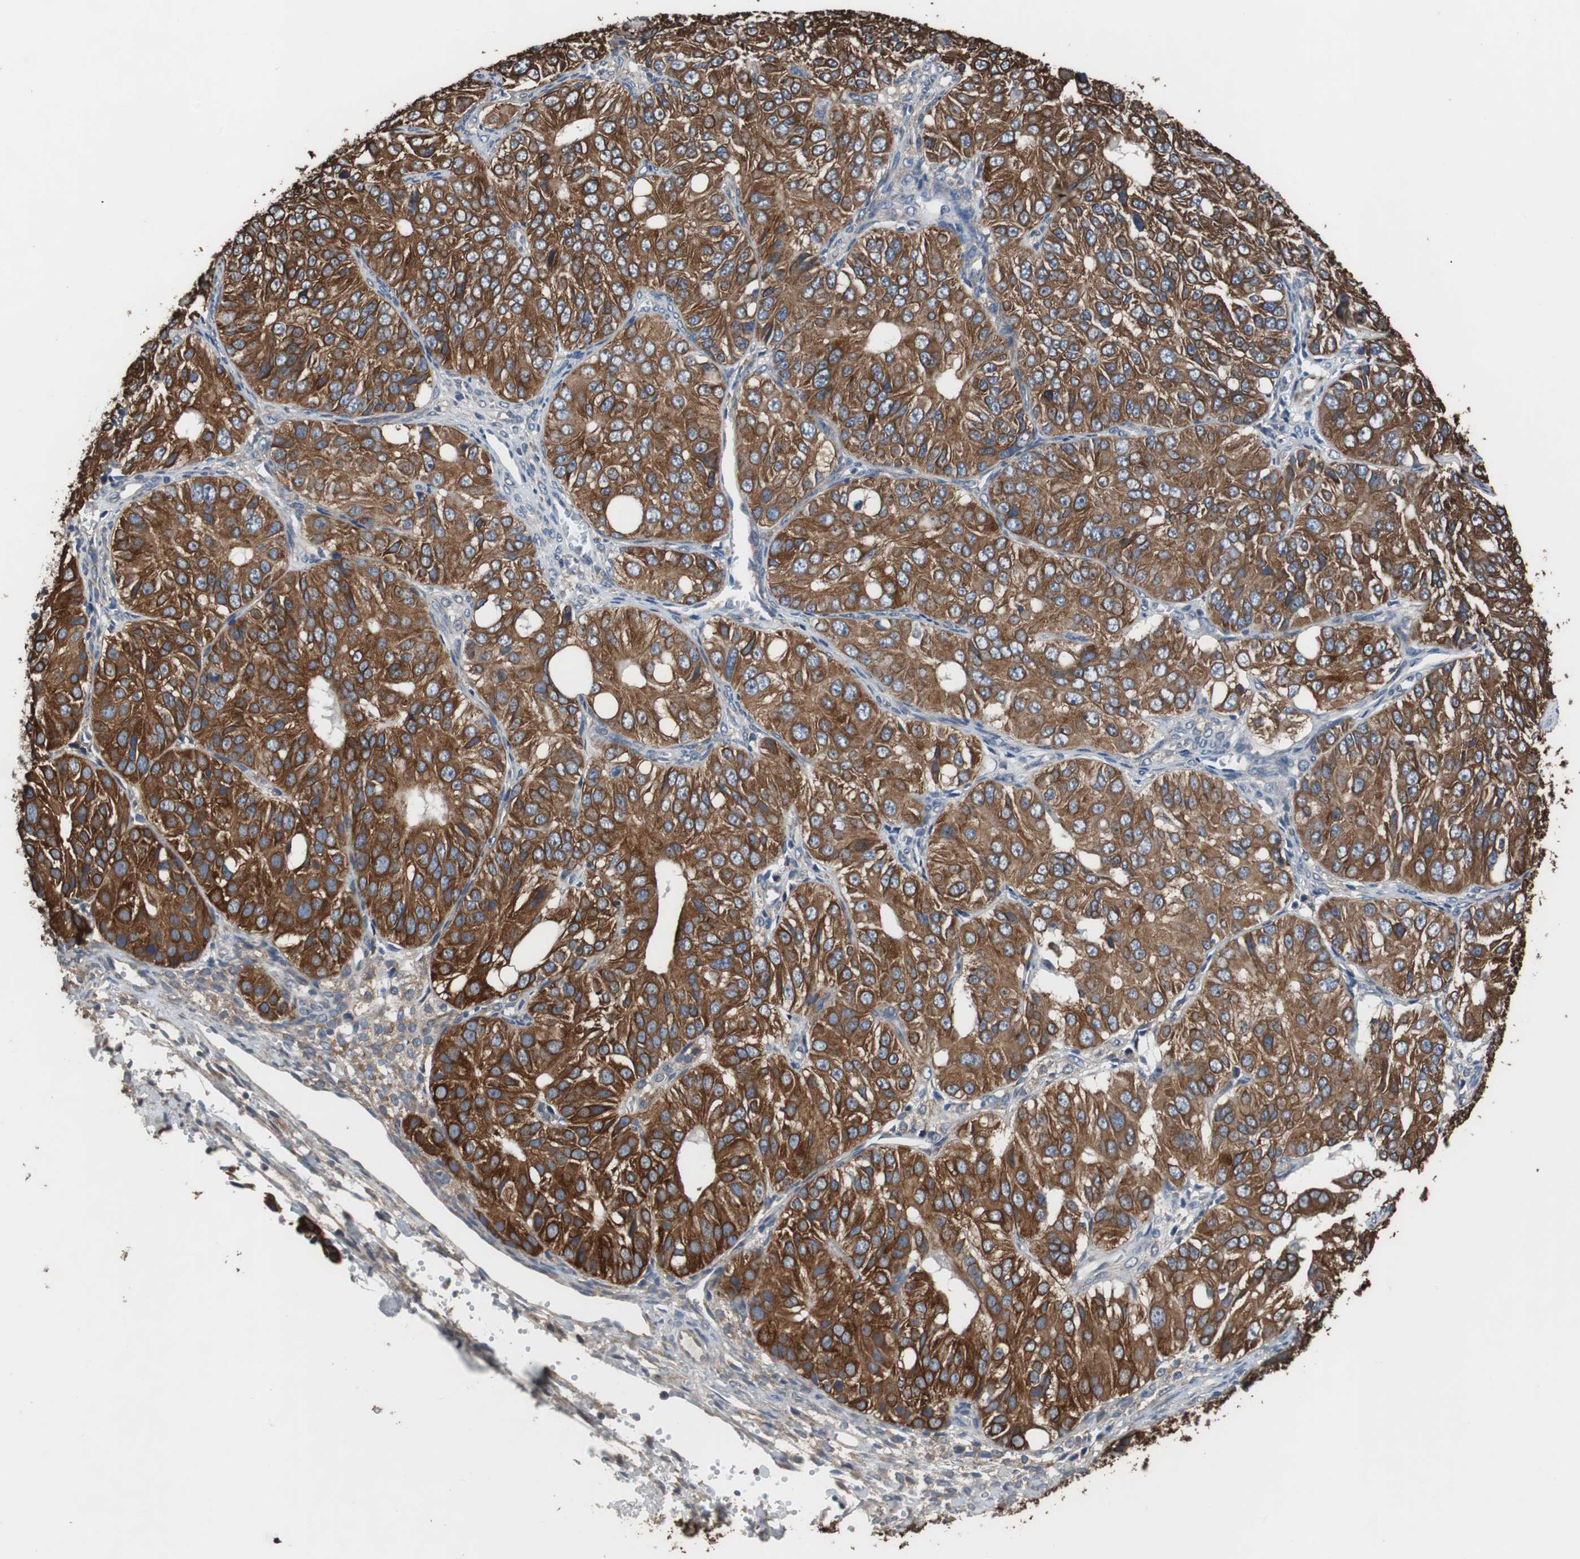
{"staining": {"intensity": "strong", "quantity": ">75%", "location": "cytoplasmic/membranous"}, "tissue": "ovarian cancer", "cell_type": "Tumor cells", "image_type": "cancer", "snomed": [{"axis": "morphology", "description": "Carcinoma, endometroid"}, {"axis": "topography", "description": "Ovary"}], "caption": "Ovarian cancer (endometroid carcinoma) stained with immunohistochemistry shows strong cytoplasmic/membranous staining in about >75% of tumor cells.", "gene": "USP10", "patient": {"sex": "female", "age": 51}}